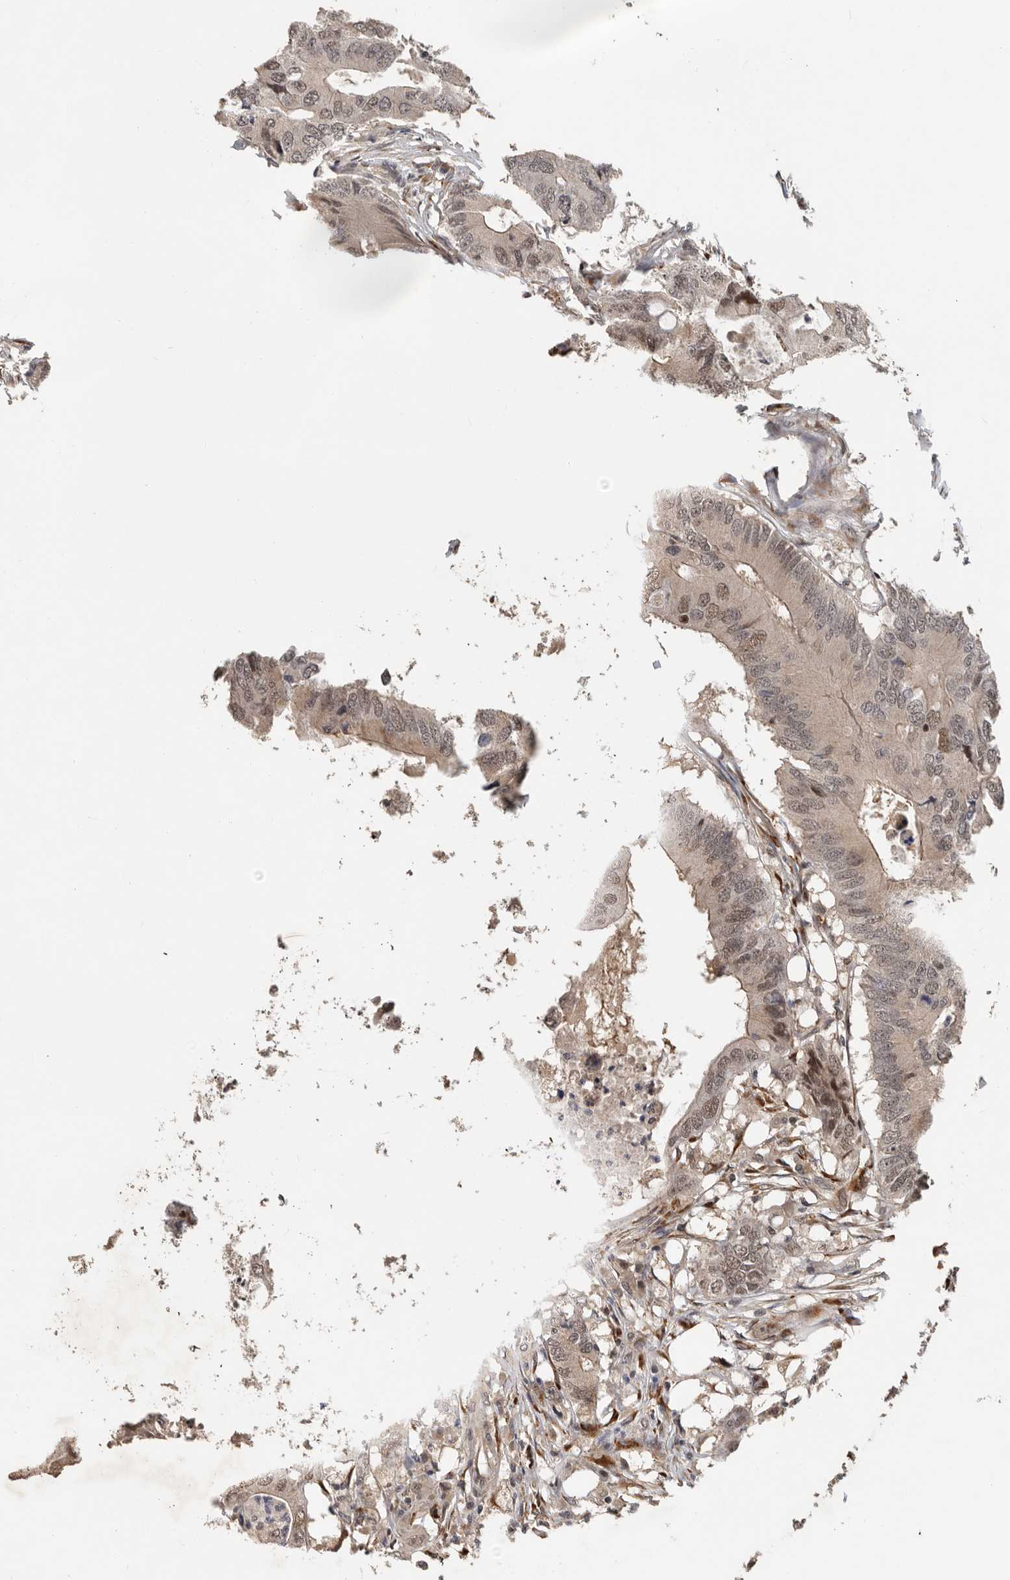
{"staining": {"intensity": "weak", "quantity": ">75%", "location": "nuclear"}, "tissue": "colorectal cancer", "cell_type": "Tumor cells", "image_type": "cancer", "snomed": [{"axis": "morphology", "description": "Adenocarcinoma, NOS"}, {"axis": "topography", "description": "Colon"}], "caption": "Immunohistochemical staining of human adenocarcinoma (colorectal) demonstrates weak nuclear protein positivity in approximately >75% of tumor cells.", "gene": "HENMT1", "patient": {"sex": "male", "age": 71}}